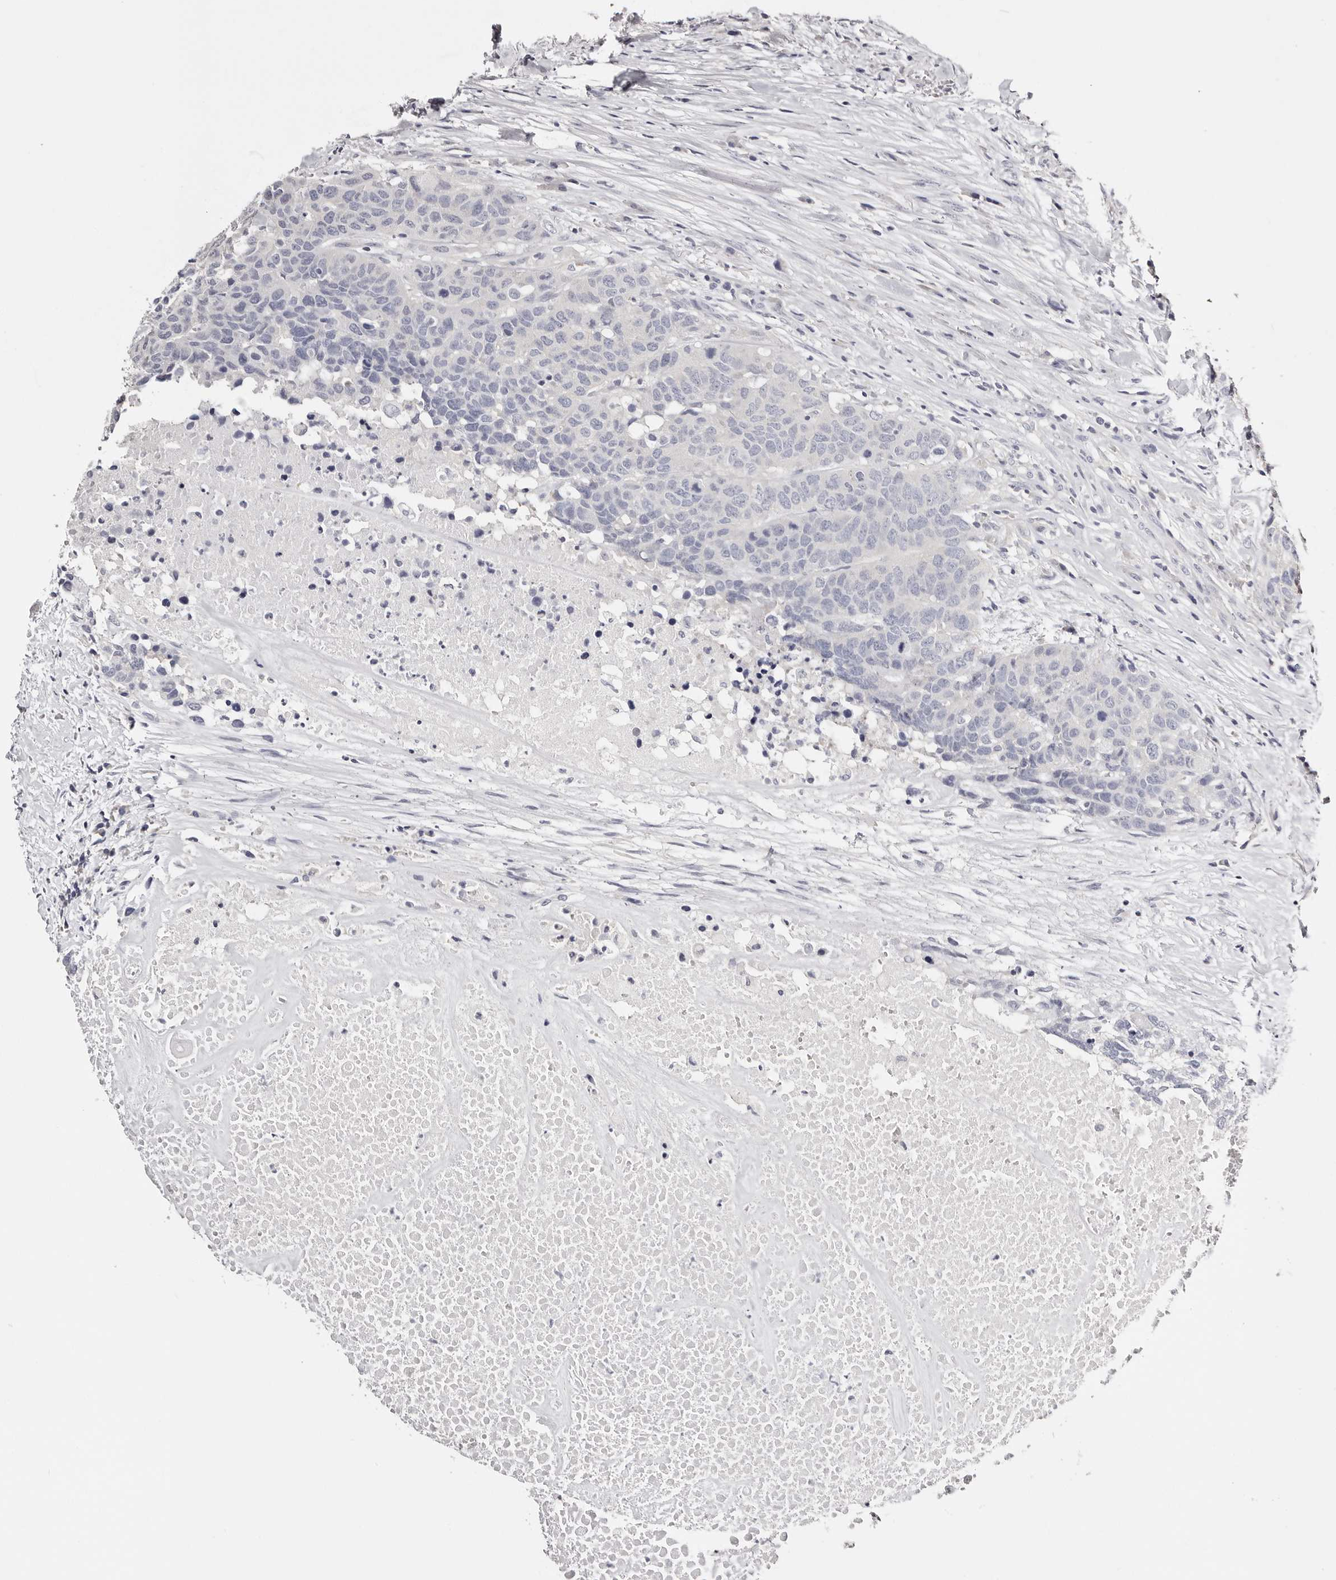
{"staining": {"intensity": "negative", "quantity": "none", "location": "none"}, "tissue": "head and neck cancer", "cell_type": "Tumor cells", "image_type": "cancer", "snomed": [{"axis": "morphology", "description": "Squamous cell carcinoma, NOS"}, {"axis": "topography", "description": "Head-Neck"}], "caption": "IHC image of neoplastic tissue: head and neck squamous cell carcinoma stained with DAB (3,3'-diaminobenzidine) demonstrates no significant protein expression in tumor cells.", "gene": "ROM1", "patient": {"sex": "male", "age": 66}}